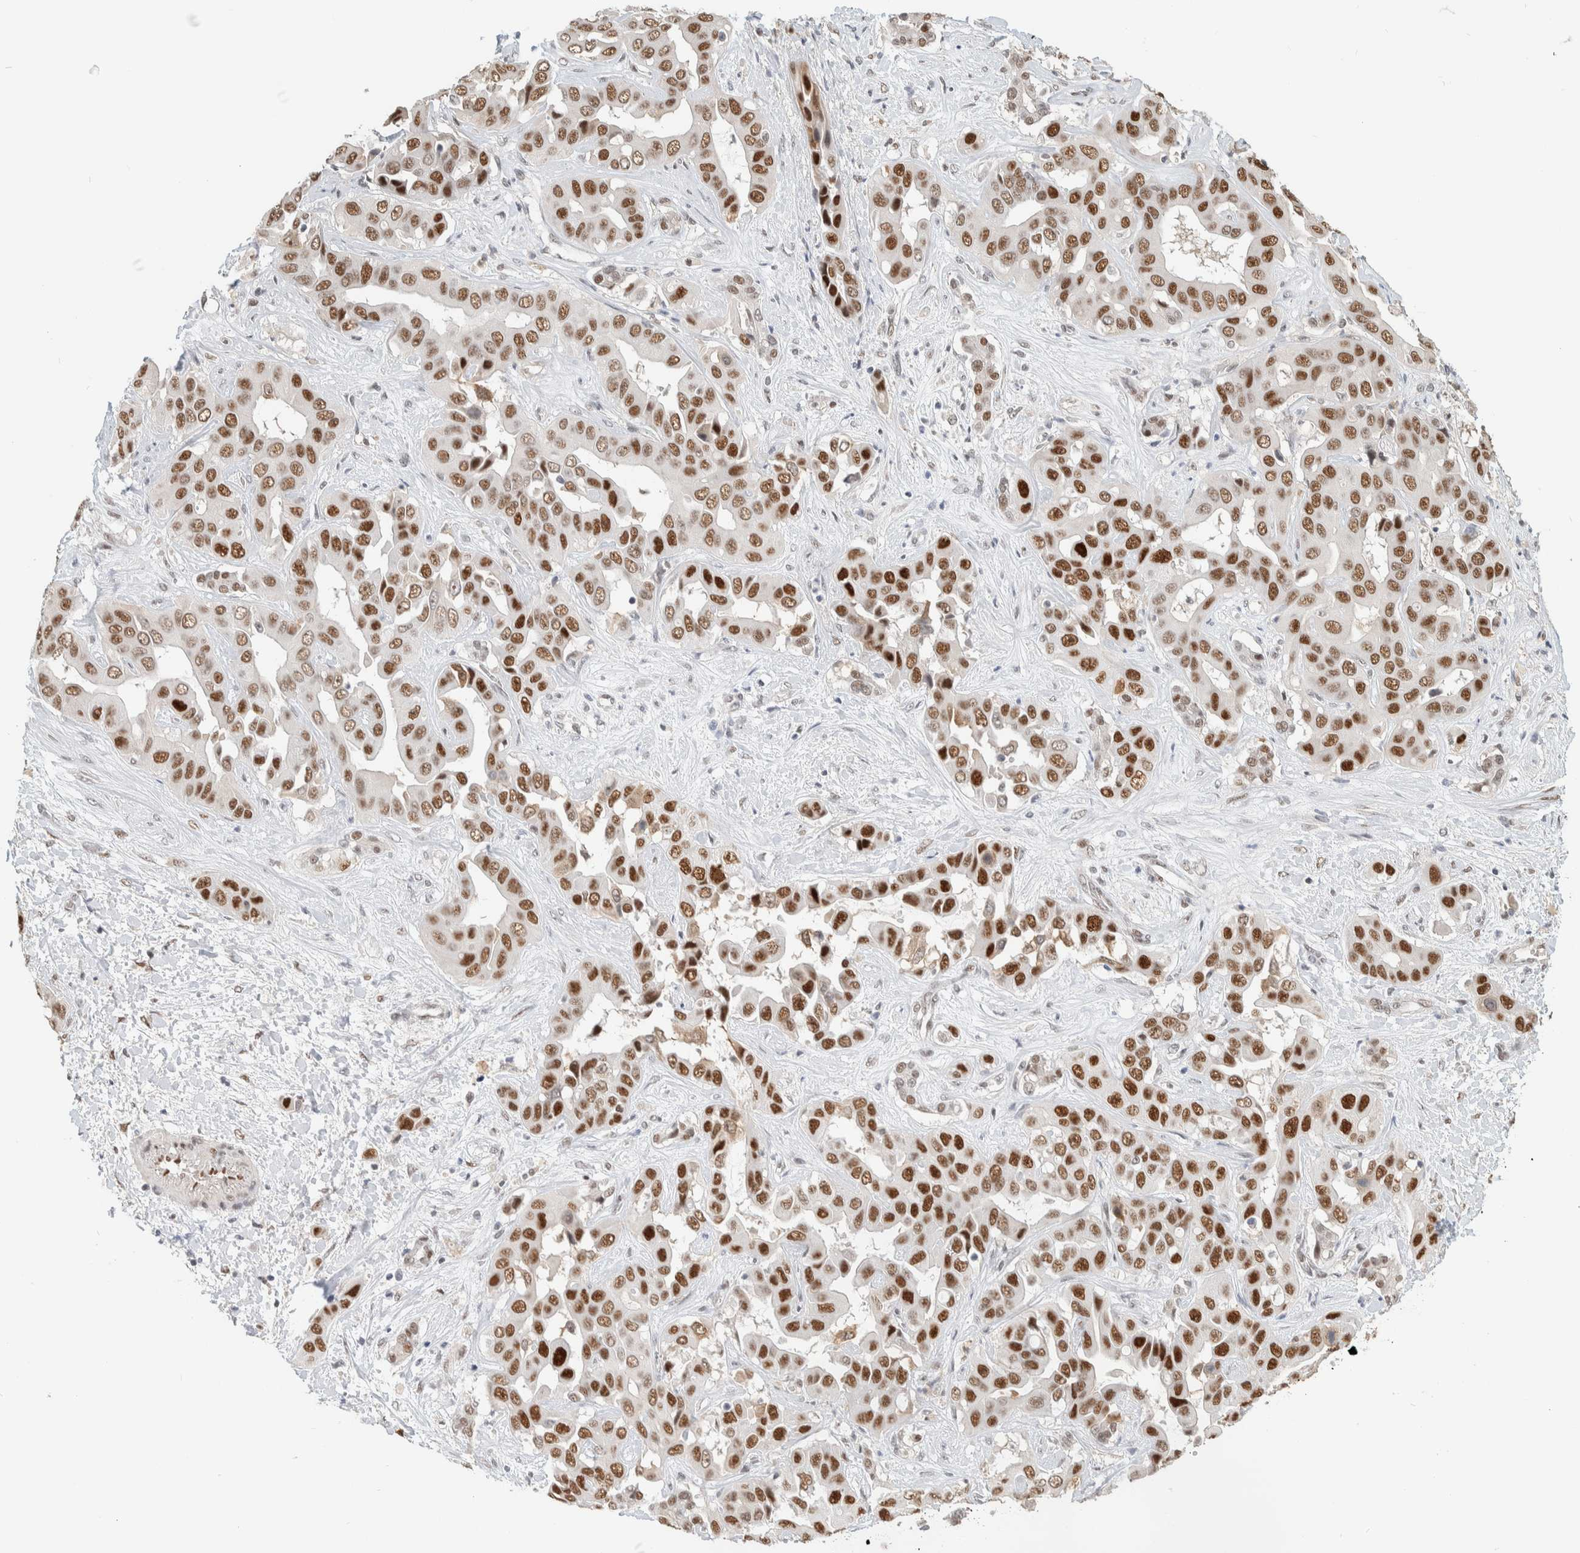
{"staining": {"intensity": "strong", "quantity": ">75%", "location": "nuclear"}, "tissue": "liver cancer", "cell_type": "Tumor cells", "image_type": "cancer", "snomed": [{"axis": "morphology", "description": "Cholangiocarcinoma"}, {"axis": "topography", "description": "Liver"}], "caption": "A photomicrograph showing strong nuclear expression in about >75% of tumor cells in liver cancer, as visualized by brown immunohistochemical staining.", "gene": "PUS7", "patient": {"sex": "female", "age": 52}}